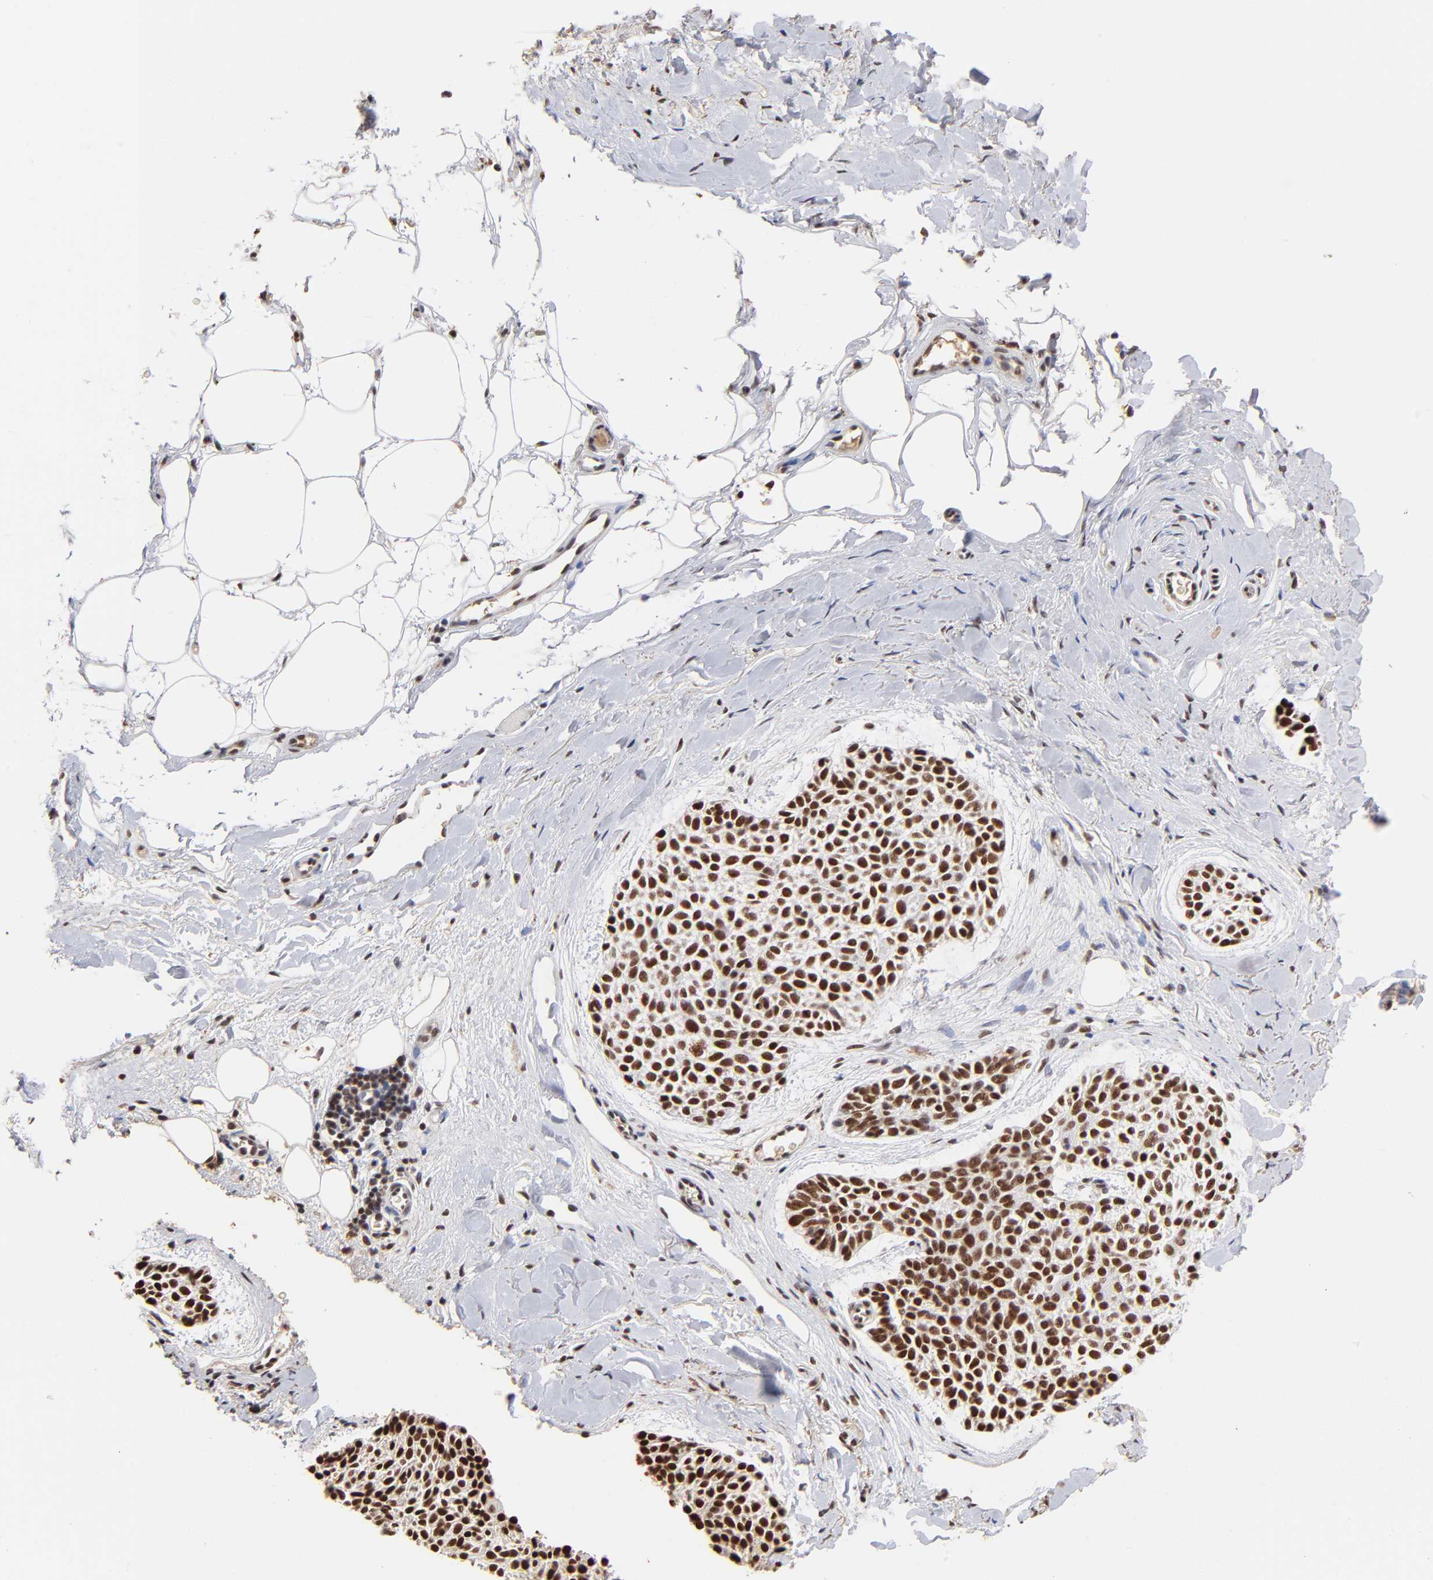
{"staining": {"intensity": "strong", "quantity": ">75%", "location": "nuclear"}, "tissue": "skin cancer", "cell_type": "Tumor cells", "image_type": "cancer", "snomed": [{"axis": "morphology", "description": "Normal tissue, NOS"}, {"axis": "morphology", "description": "Basal cell carcinoma"}, {"axis": "topography", "description": "Skin"}], "caption": "Immunohistochemistry of skin cancer reveals high levels of strong nuclear staining in about >75% of tumor cells. The protein is stained brown, and the nuclei are stained in blue (DAB (3,3'-diaminobenzidine) IHC with brightfield microscopy, high magnification).", "gene": "ZNF146", "patient": {"sex": "female", "age": 70}}